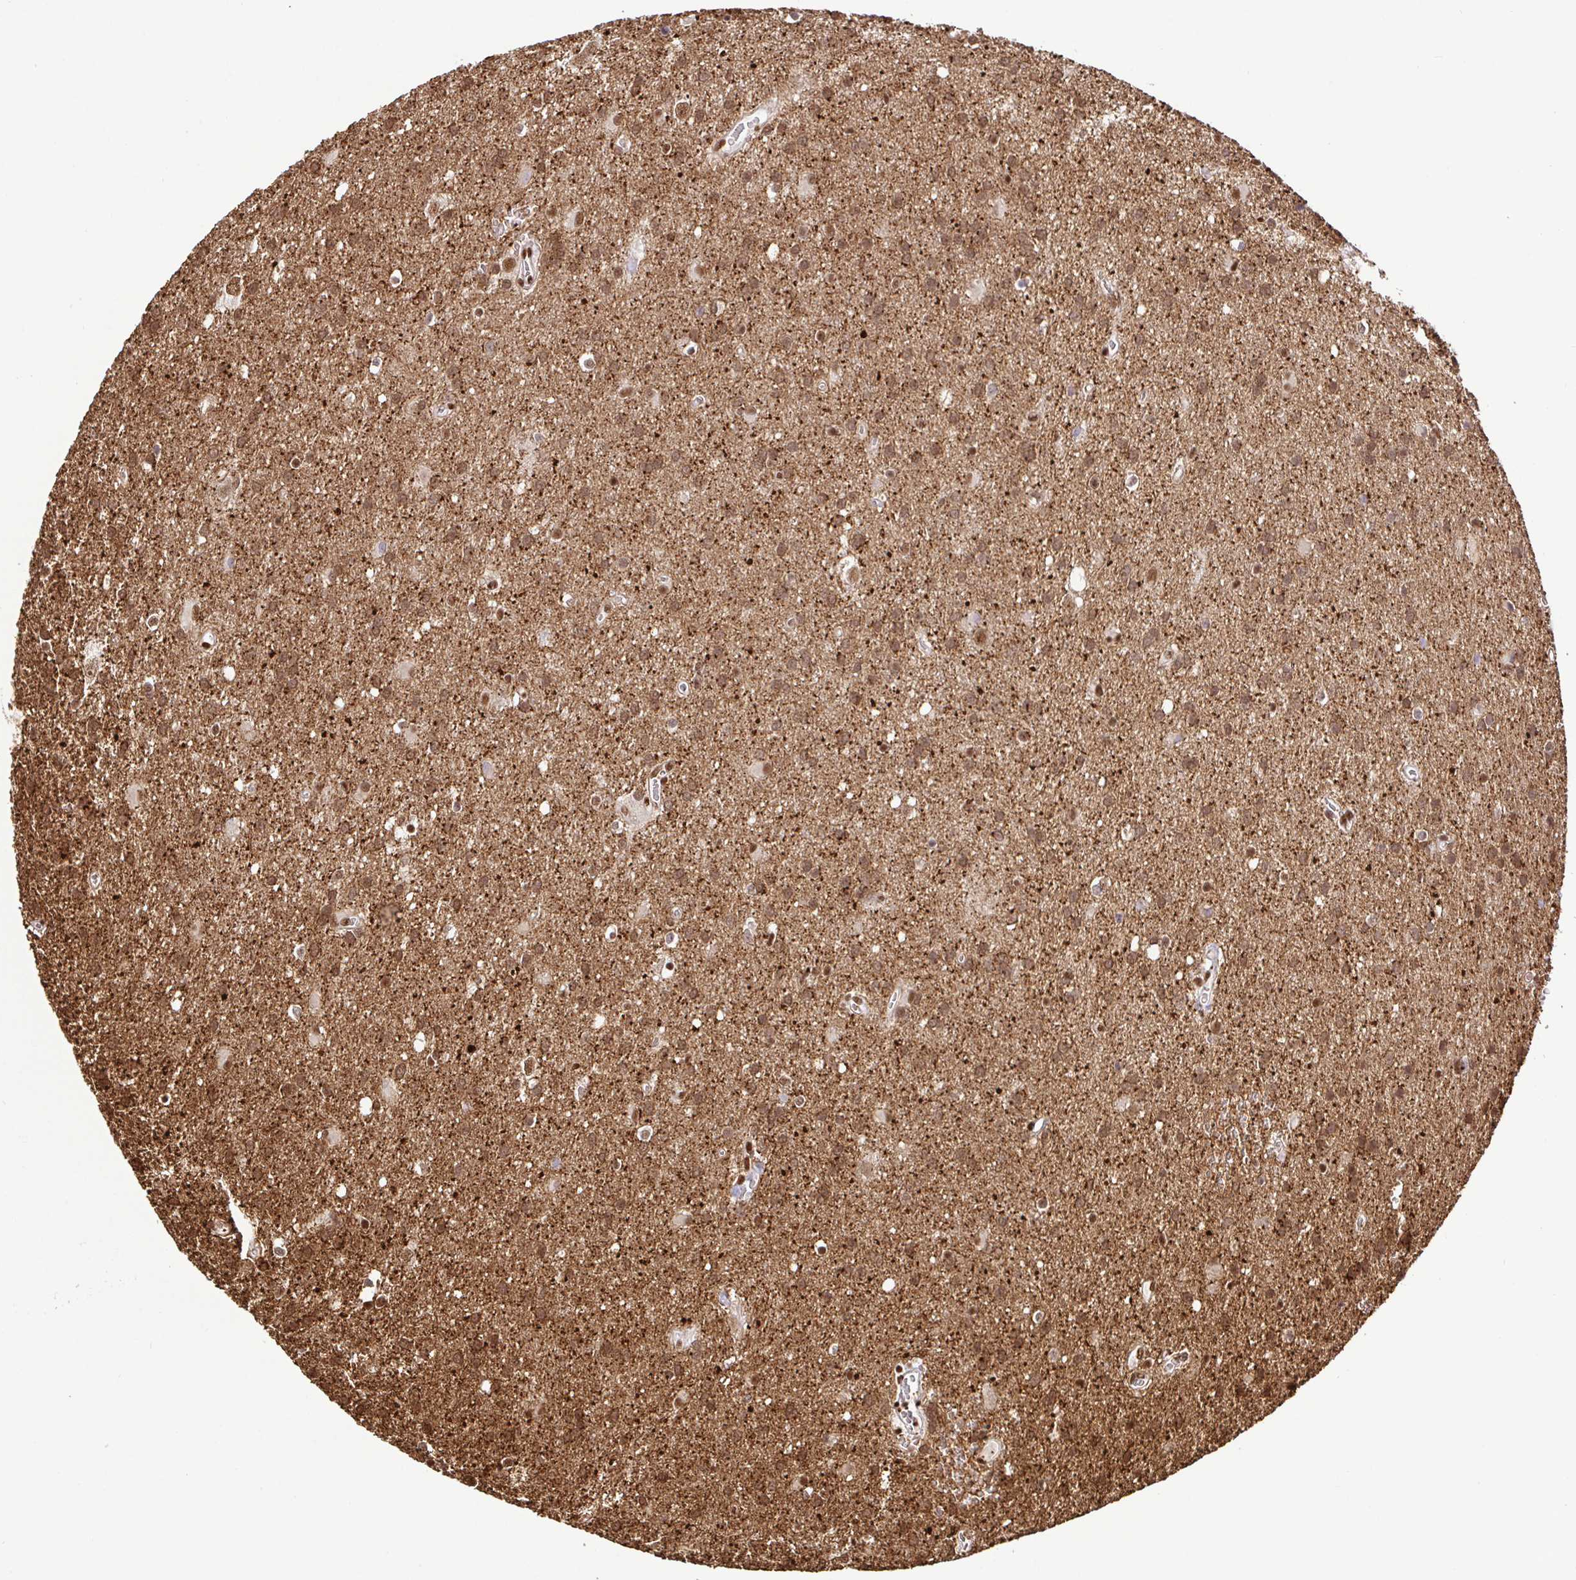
{"staining": {"intensity": "moderate", "quantity": ">75%", "location": "cytoplasmic/membranous,nuclear"}, "tissue": "glioma", "cell_type": "Tumor cells", "image_type": "cancer", "snomed": [{"axis": "morphology", "description": "Glioma, malignant, Low grade"}, {"axis": "topography", "description": "Brain"}], "caption": "A high-resolution photomicrograph shows IHC staining of malignant low-grade glioma, which demonstrates moderate cytoplasmic/membranous and nuclear staining in about >75% of tumor cells.", "gene": "SP3", "patient": {"sex": "male", "age": 66}}